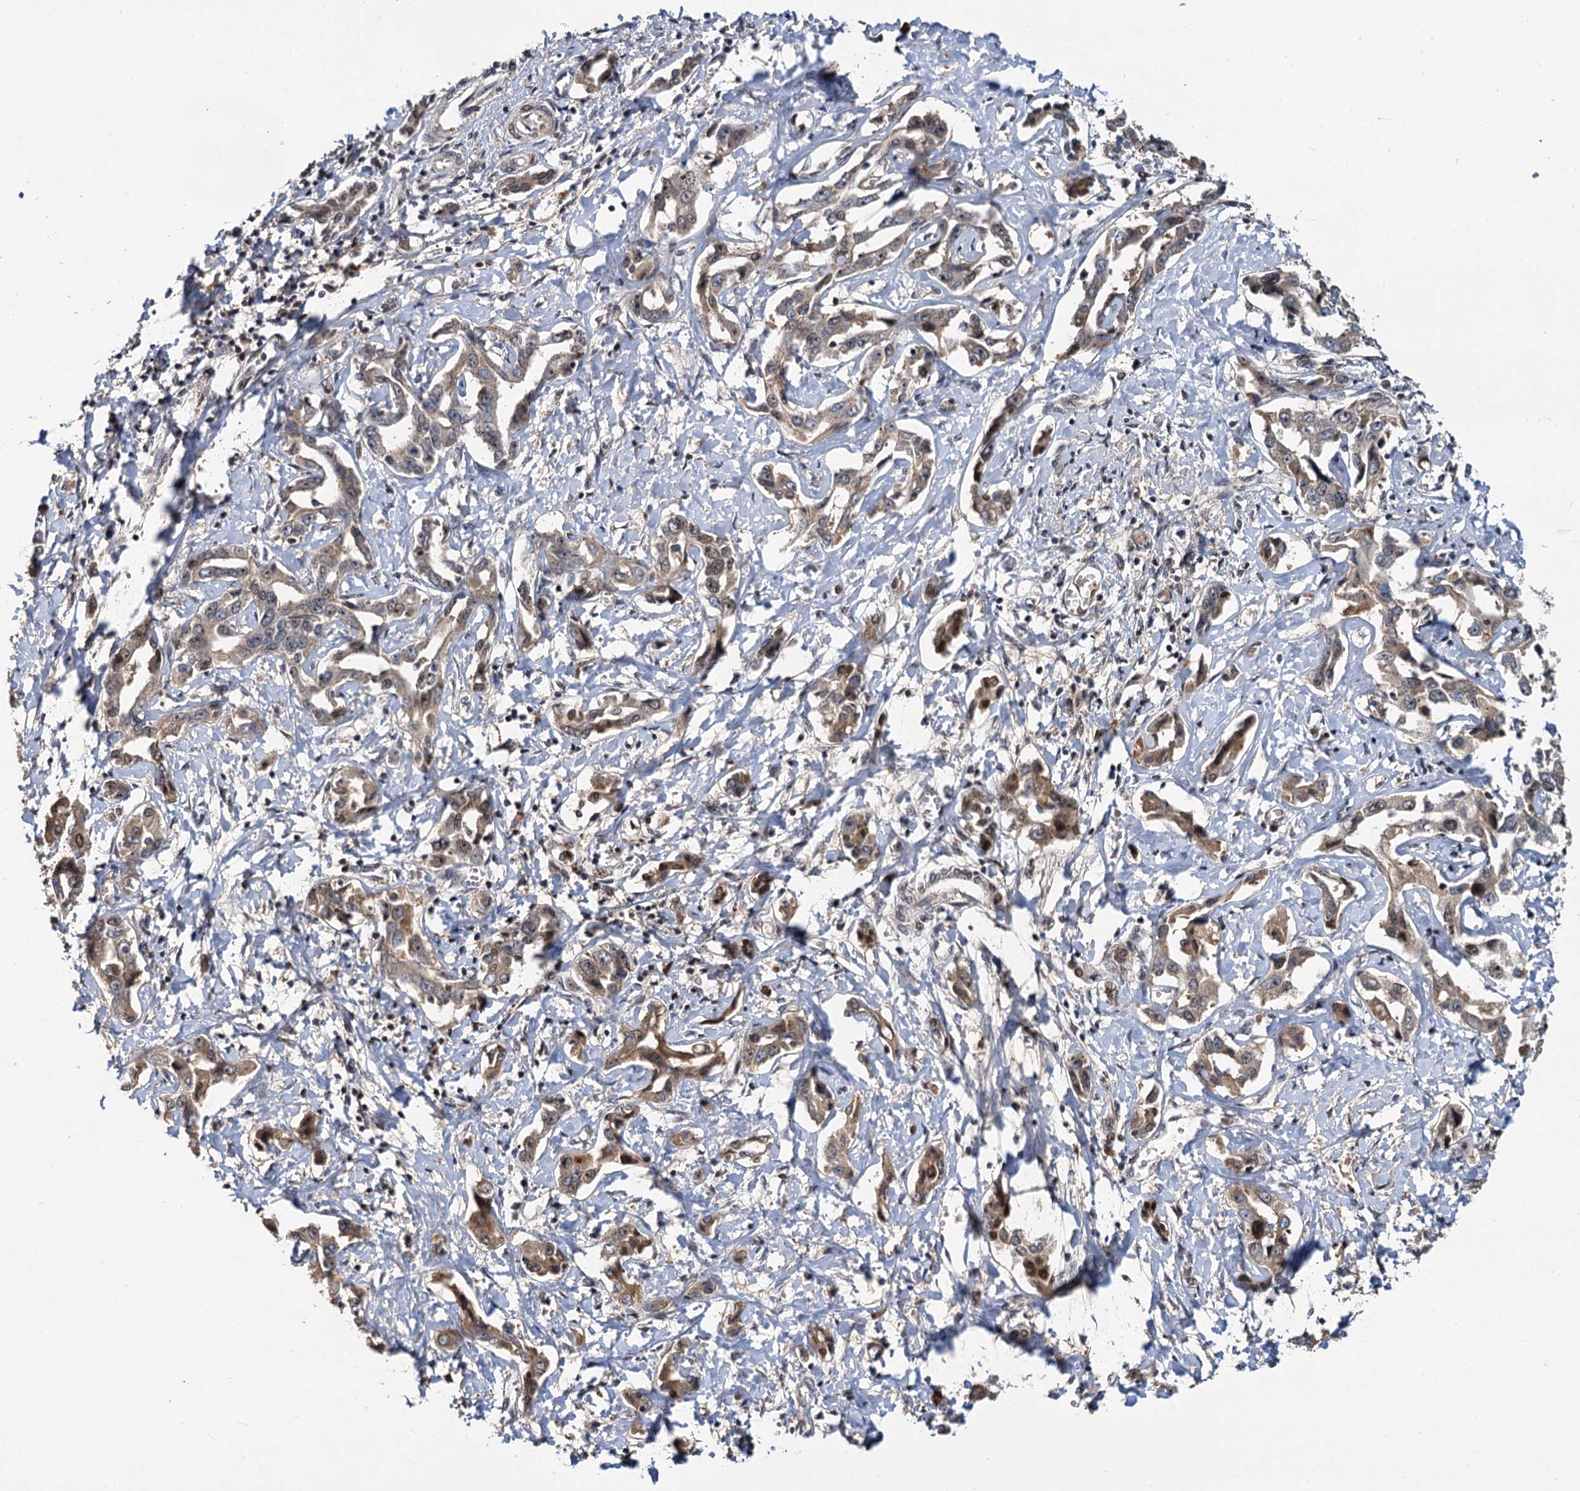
{"staining": {"intensity": "moderate", "quantity": ">75%", "location": "cytoplasmic/membranous,nuclear"}, "tissue": "liver cancer", "cell_type": "Tumor cells", "image_type": "cancer", "snomed": [{"axis": "morphology", "description": "Cholangiocarcinoma"}, {"axis": "topography", "description": "Liver"}], "caption": "Protein staining by IHC demonstrates moderate cytoplasmic/membranous and nuclear staining in approximately >75% of tumor cells in liver cancer (cholangiocarcinoma).", "gene": "MBD6", "patient": {"sex": "male", "age": 59}}